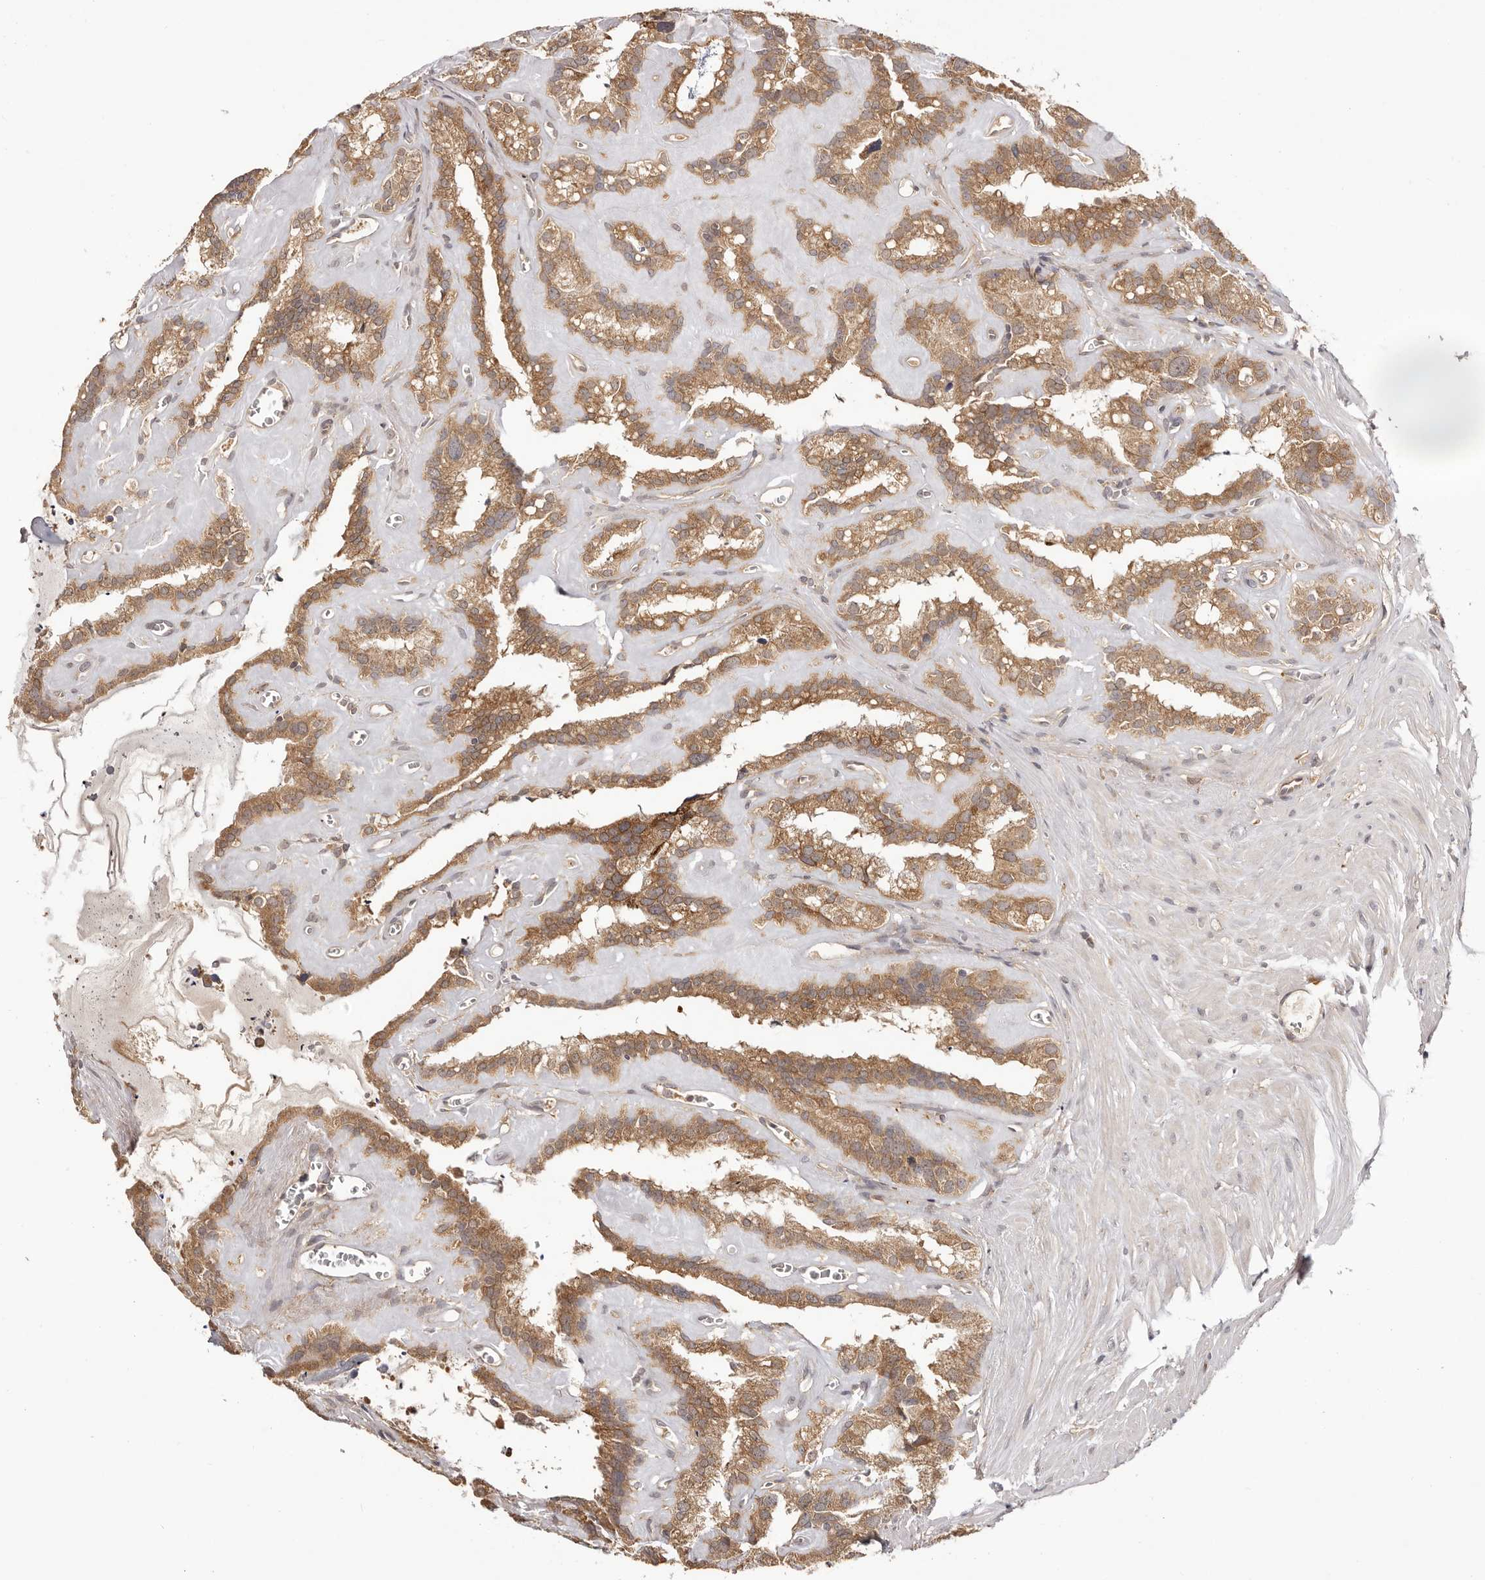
{"staining": {"intensity": "moderate", "quantity": ">75%", "location": "cytoplasmic/membranous"}, "tissue": "seminal vesicle", "cell_type": "Glandular cells", "image_type": "normal", "snomed": [{"axis": "morphology", "description": "Normal tissue, NOS"}, {"axis": "topography", "description": "Prostate"}, {"axis": "topography", "description": "Seminal veicle"}], "caption": "Immunohistochemistry histopathology image of benign seminal vesicle stained for a protein (brown), which displays medium levels of moderate cytoplasmic/membranous positivity in about >75% of glandular cells.", "gene": "UBR2", "patient": {"sex": "male", "age": 59}}